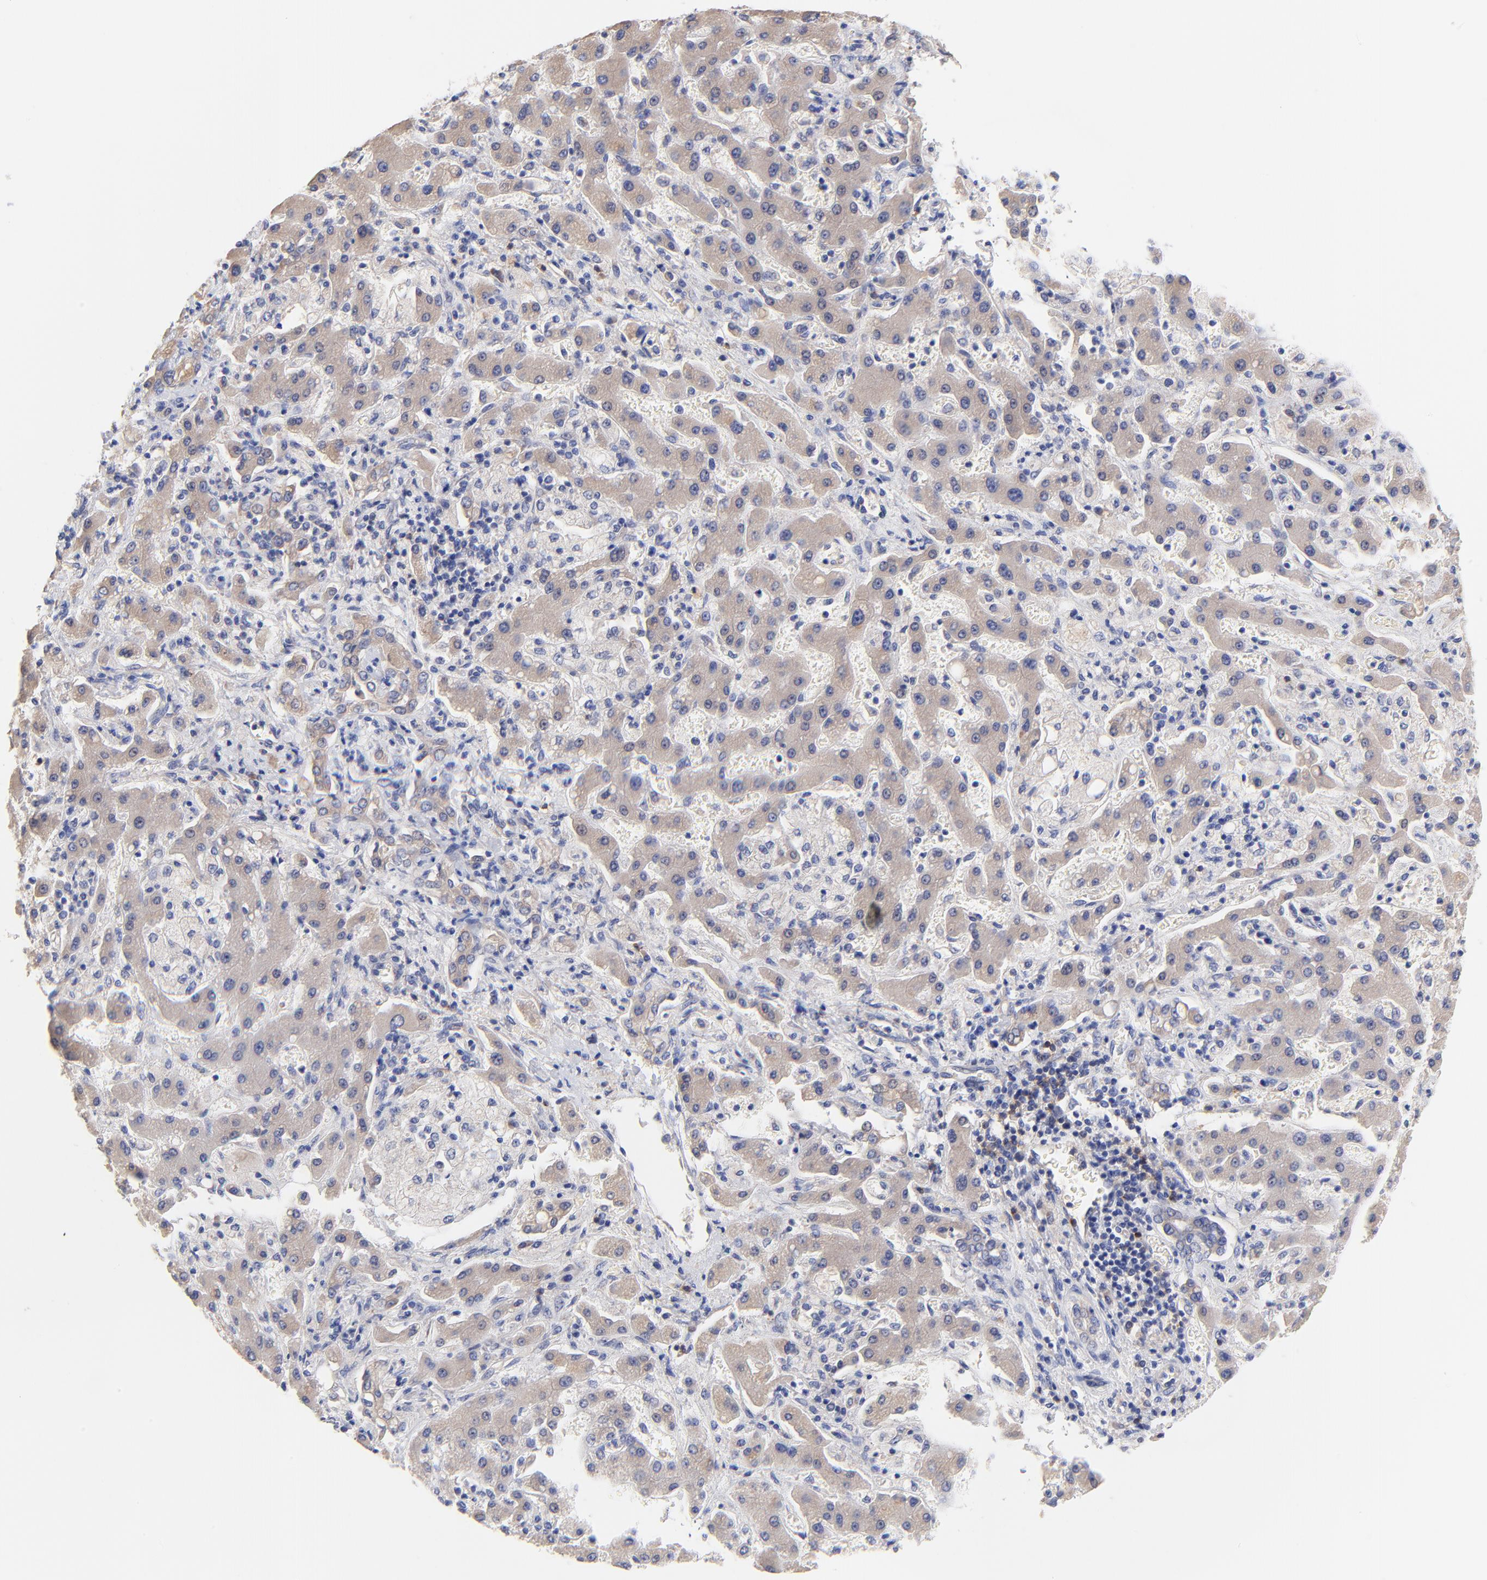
{"staining": {"intensity": "weak", "quantity": ">75%", "location": "cytoplasmic/membranous"}, "tissue": "liver cancer", "cell_type": "Tumor cells", "image_type": "cancer", "snomed": [{"axis": "morphology", "description": "Cholangiocarcinoma"}, {"axis": "topography", "description": "Liver"}], "caption": "Brown immunohistochemical staining in human cholangiocarcinoma (liver) reveals weak cytoplasmic/membranous staining in about >75% of tumor cells.", "gene": "TNFRSF13C", "patient": {"sex": "male", "age": 50}}